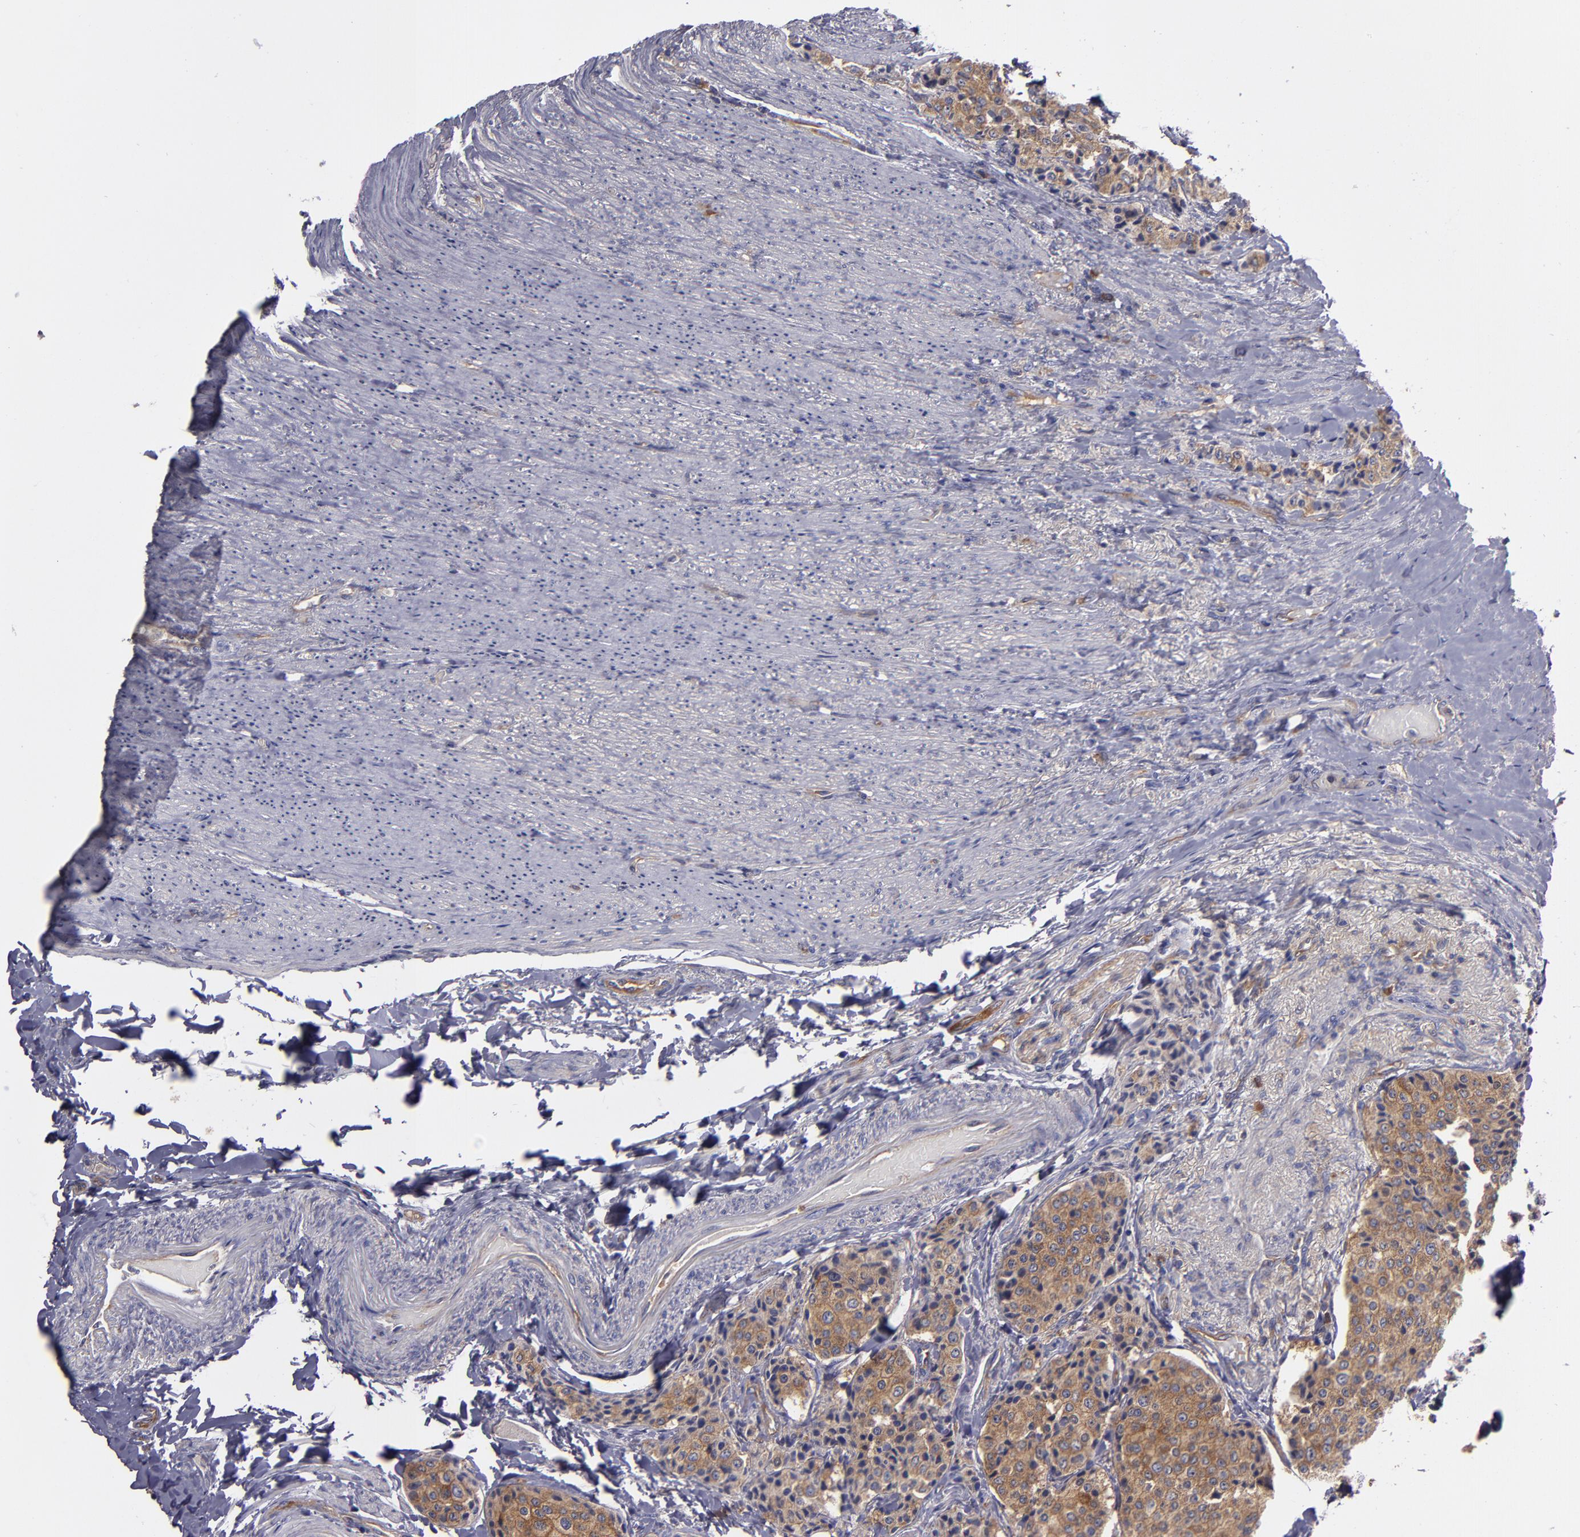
{"staining": {"intensity": "weak", "quantity": ">75%", "location": "cytoplasmic/membranous"}, "tissue": "carcinoid", "cell_type": "Tumor cells", "image_type": "cancer", "snomed": [{"axis": "morphology", "description": "Carcinoid, malignant, NOS"}, {"axis": "topography", "description": "Colon"}], "caption": "A micrograph of human carcinoid stained for a protein displays weak cytoplasmic/membranous brown staining in tumor cells.", "gene": "CARS1", "patient": {"sex": "female", "age": 61}}